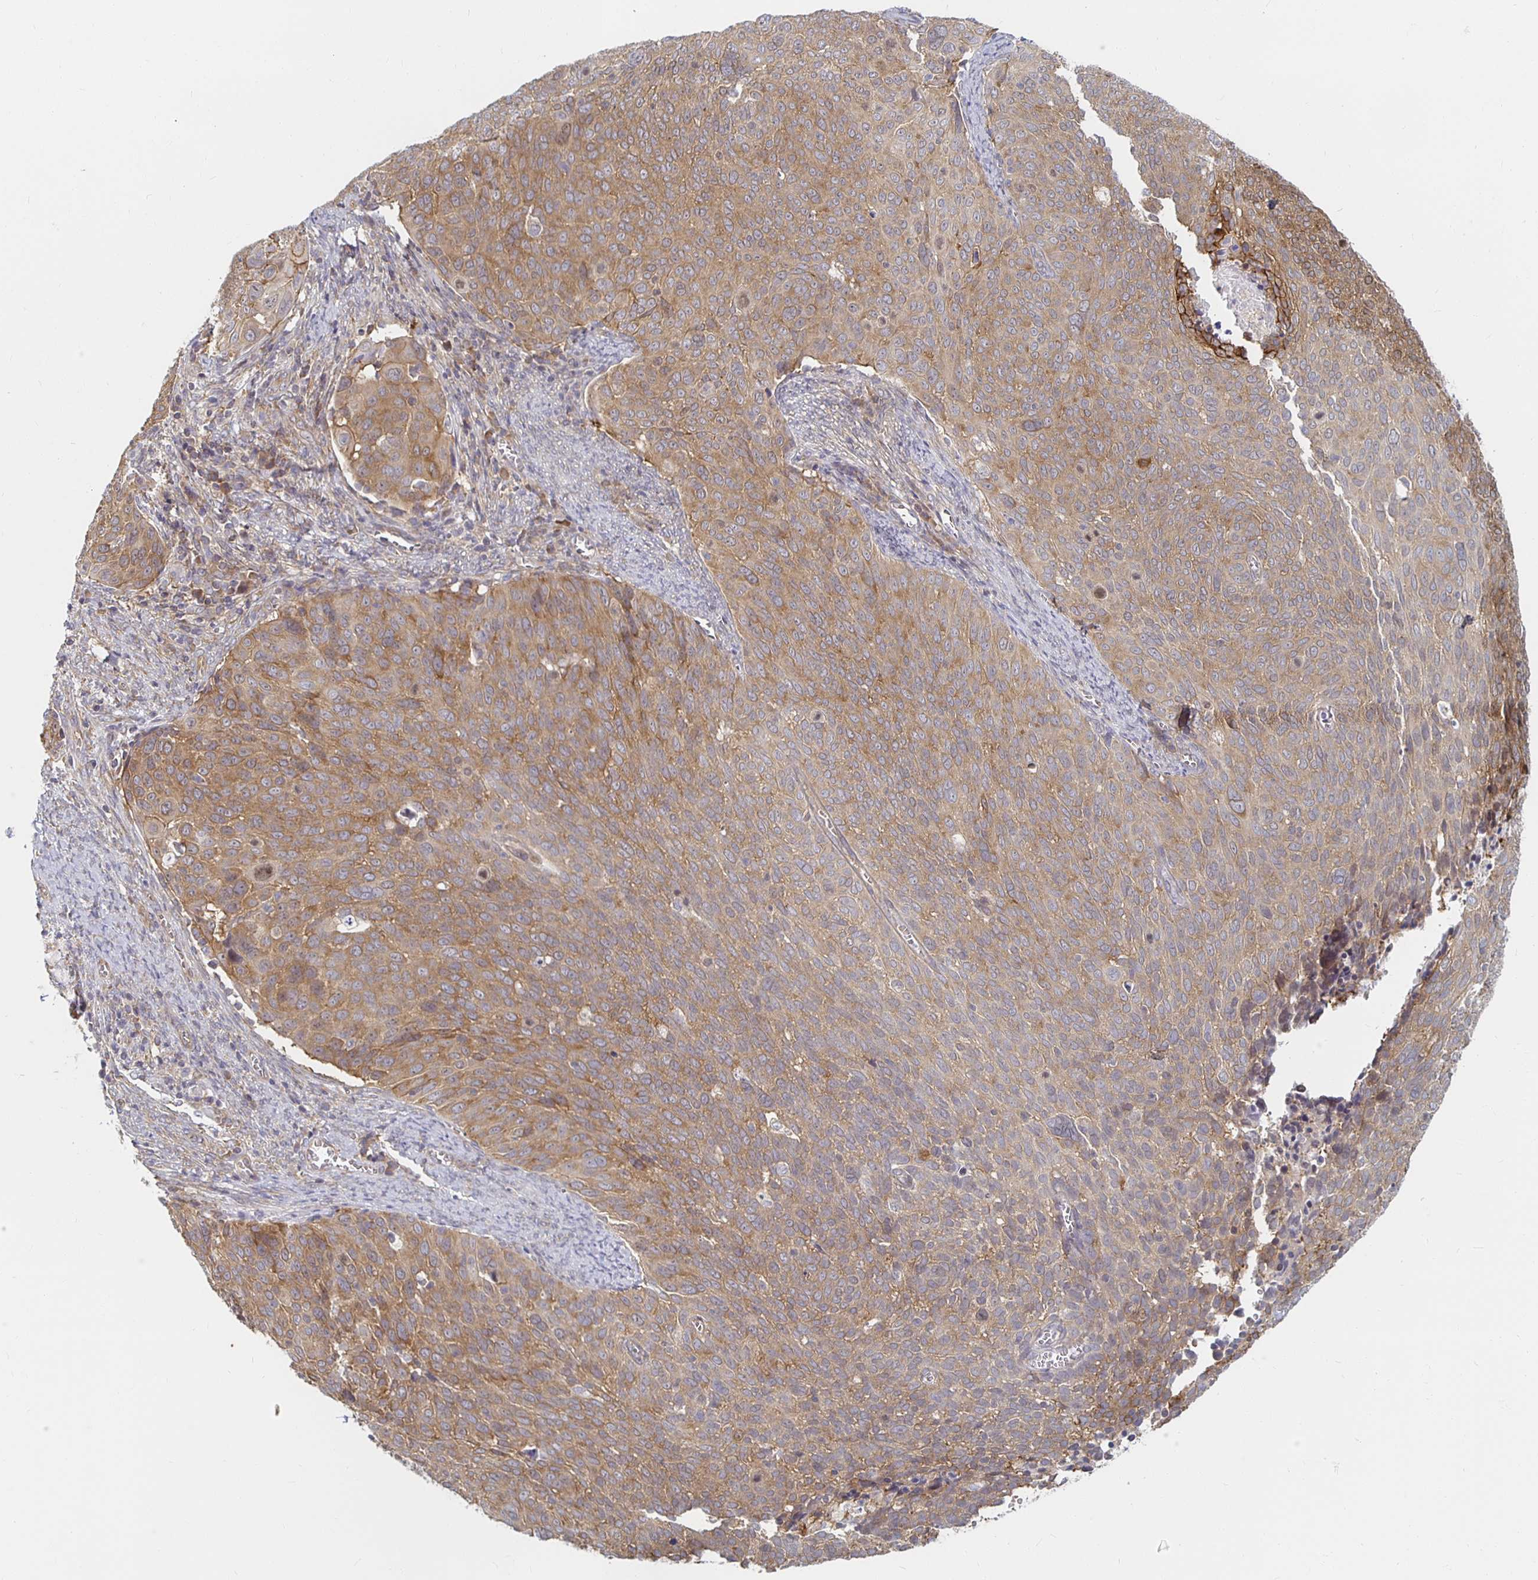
{"staining": {"intensity": "moderate", "quantity": ">75%", "location": "cytoplasmic/membranous"}, "tissue": "cervical cancer", "cell_type": "Tumor cells", "image_type": "cancer", "snomed": [{"axis": "morphology", "description": "Squamous cell carcinoma, NOS"}, {"axis": "topography", "description": "Cervix"}], "caption": "Immunohistochemistry (IHC) image of cervical cancer stained for a protein (brown), which displays medium levels of moderate cytoplasmic/membranous expression in approximately >75% of tumor cells.", "gene": "PDAP1", "patient": {"sex": "female", "age": 39}}